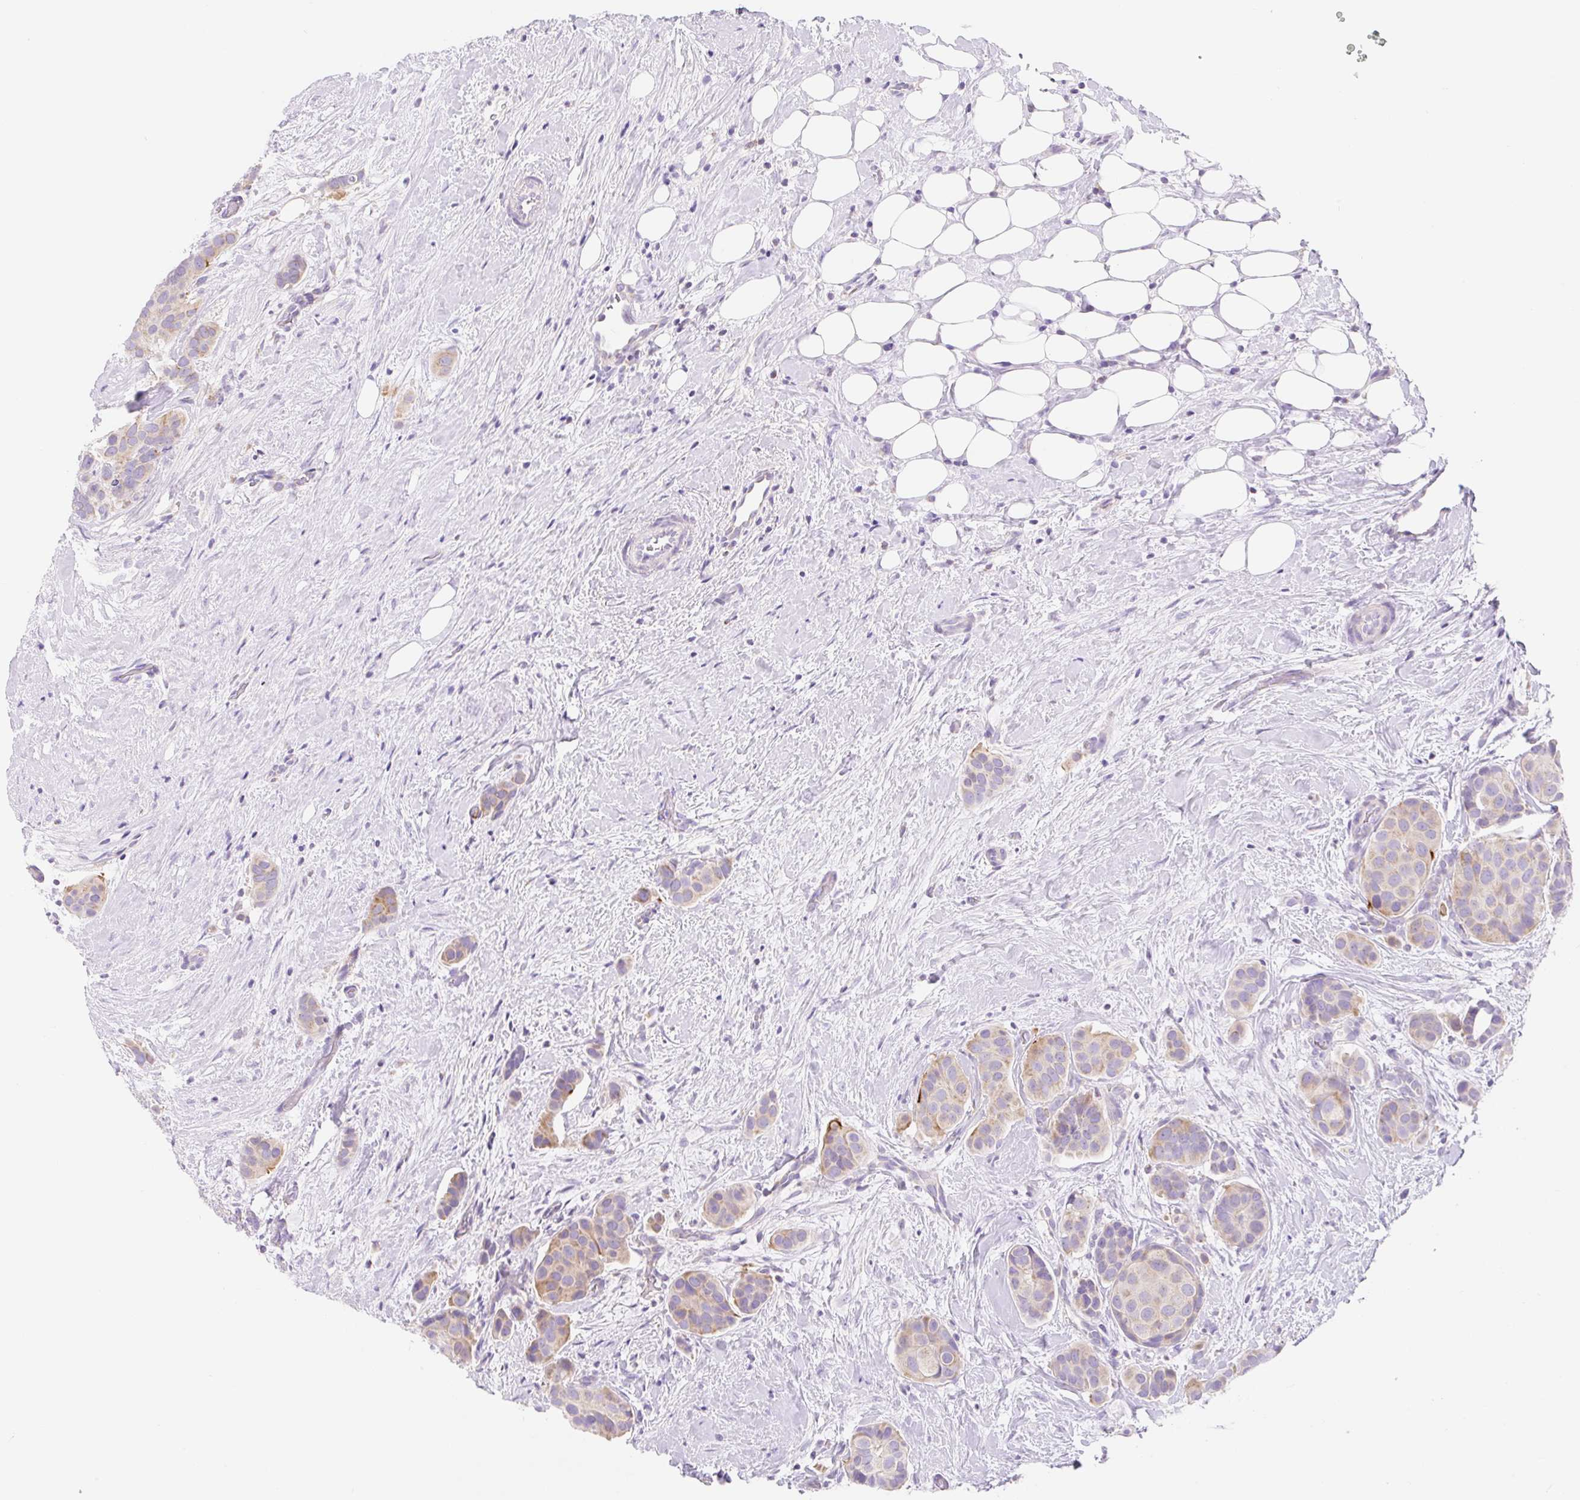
{"staining": {"intensity": "weak", "quantity": "25%-75%", "location": "cytoplasmic/membranous"}, "tissue": "breast cancer", "cell_type": "Tumor cells", "image_type": "cancer", "snomed": [{"axis": "morphology", "description": "Duct carcinoma"}, {"axis": "topography", "description": "Breast"}], "caption": "DAB (3,3'-diaminobenzidine) immunohistochemical staining of breast infiltrating ductal carcinoma reveals weak cytoplasmic/membranous protein positivity in approximately 25%-75% of tumor cells.", "gene": "FOCAD", "patient": {"sex": "female", "age": 70}}